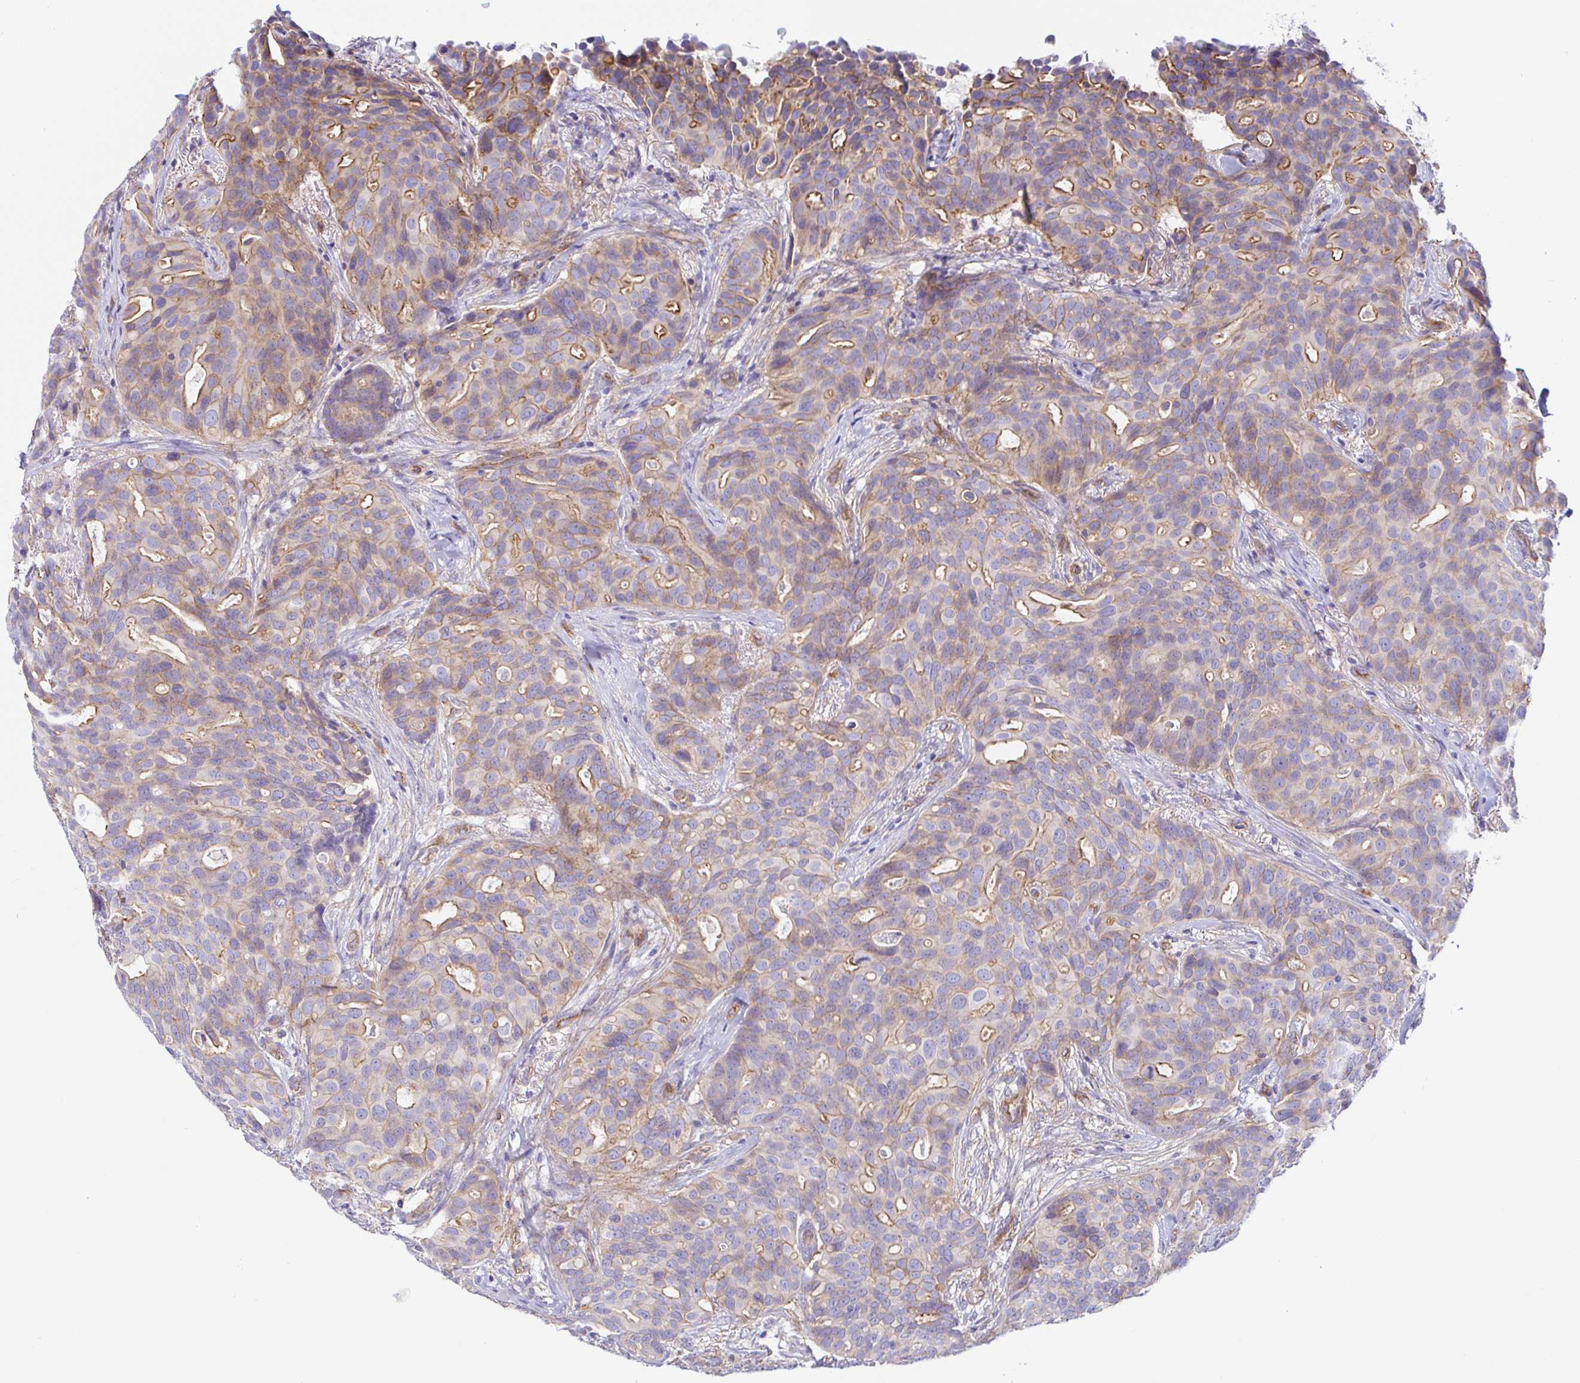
{"staining": {"intensity": "moderate", "quantity": "<25%", "location": "cytoplasmic/membranous"}, "tissue": "breast cancer", "cell_type": "Tumor cells", "image_type": "cancer", "snomed": [{"axis": "morphology", "description": "Duct carcinoma"}, {"axis": "topography", "description": "Breast"}], "caption": "Immunohistochemistry photomicrograph of human breast cancer stained for a protein (brown), which displays low levels of moderate cytoplasmic/membranous staining in approximately <25% of tumor cells.", "gene": "ARL4D", "patient": {"sex": "female", "age": 54}}